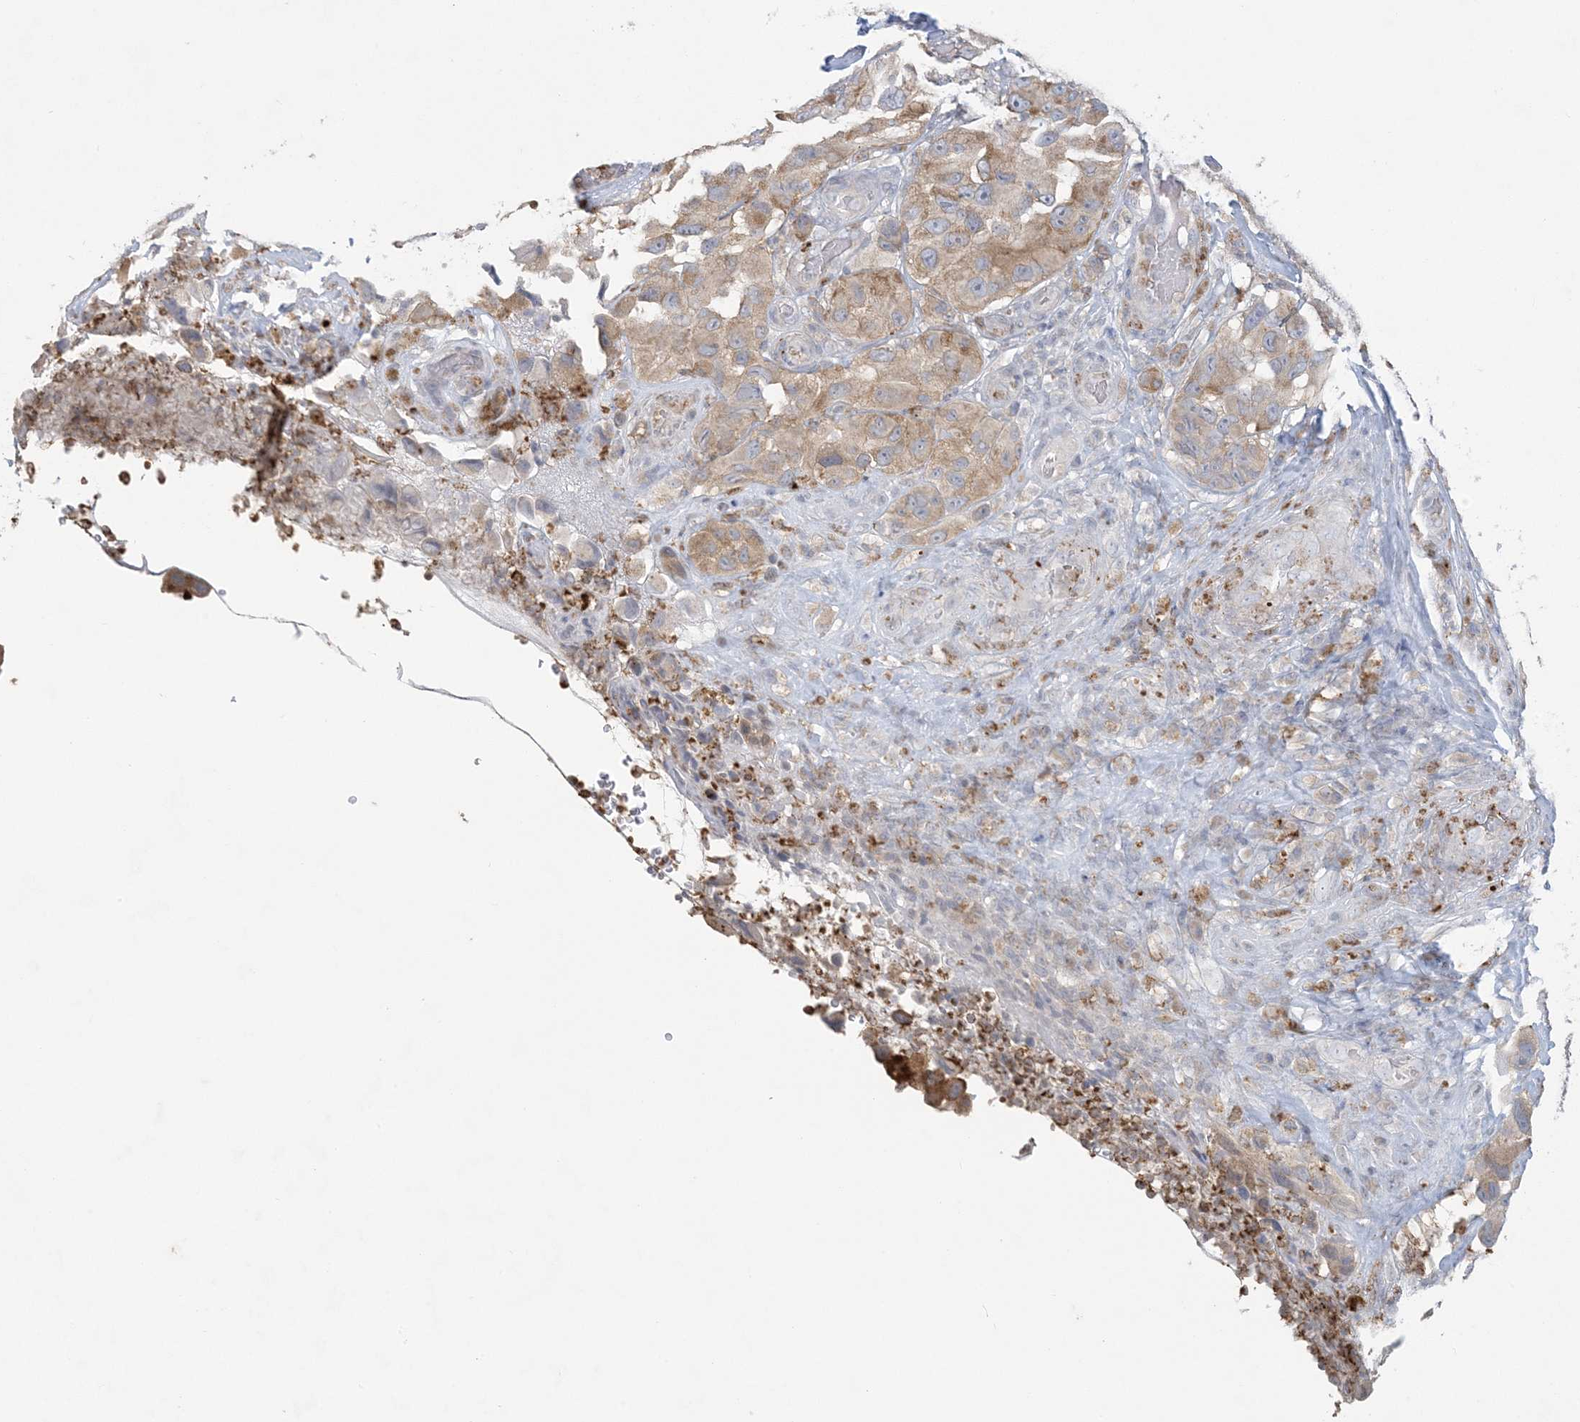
{"staining": {"intensity": "moderate", "quantity": "25%-75%", "location": "cytoplasmic/membranous"}, "tissue": "melanoma", "cell_type": "Tumor cells", "image_type": "cancer", "snomed": [{"axis": "morphology", "description": "Malignant melanoma, NOS"}, {"axis": "topography", "description": "Skin"}], "caption": "A histopathology image of malignant melanoma stained for a protein reveals moderate cytoplasmic/membranous brown staining in tumor cells.", "gene": "KIF3A", "patient": {"sex": "female", "age": 73}}